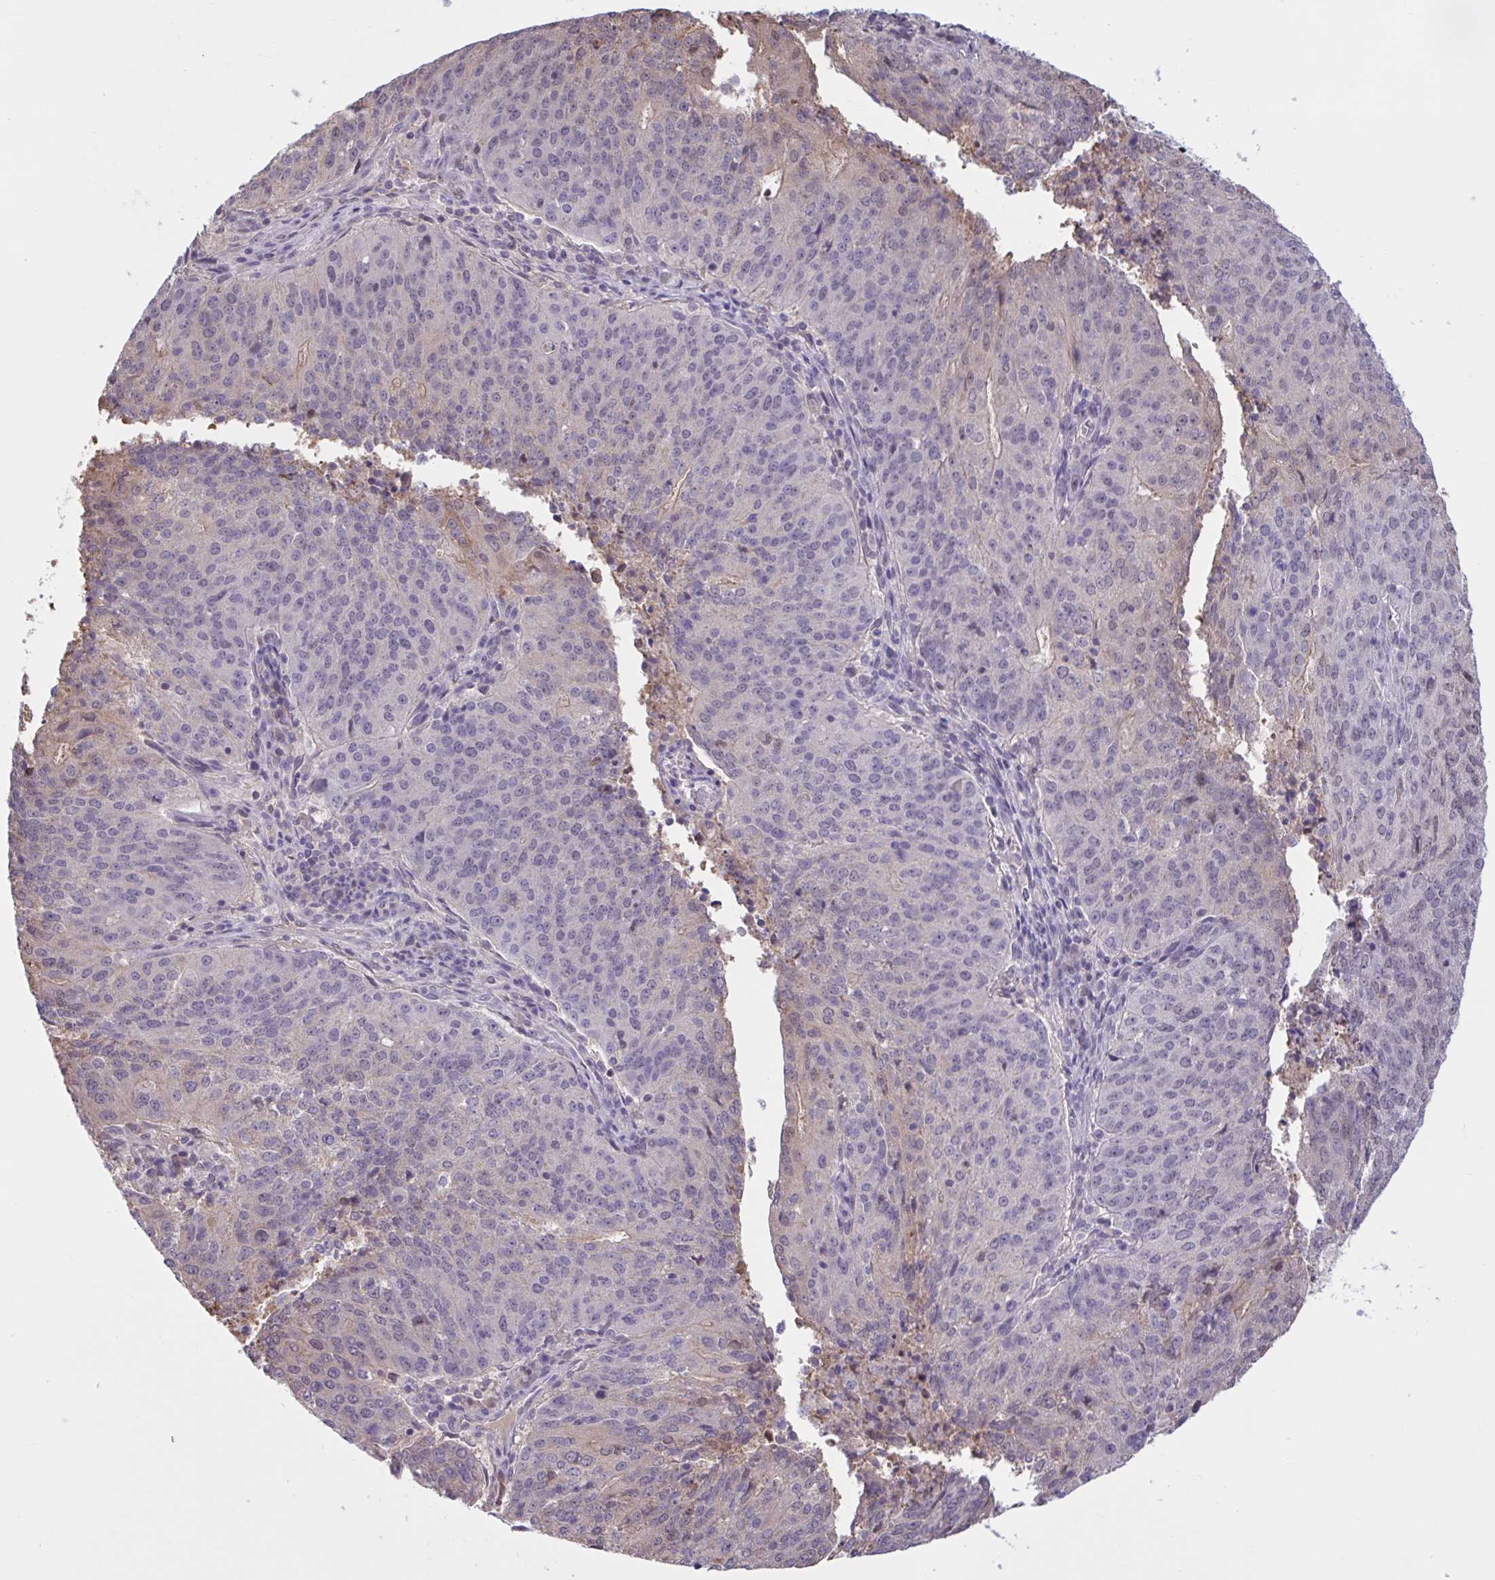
{"staining": {"intensity": "negative", "quantity": "none", "location": "none"}, "tissue": "endometrial cancer", "cell_type": "Tumor cells", "image_type": "cancer", "snomed": [{"axis": "morphology", "description": "Adenocarcinoma, NOS"}, {"axis": "topography", "description": "Endometrium"}], "caption": "Human endometrial cancer (adenocarcinoma) stained for a protein using IHC shows no positivity in tumor cells.", "gene": "RBL1", "patient": {"sex": "female", "age": 82}}